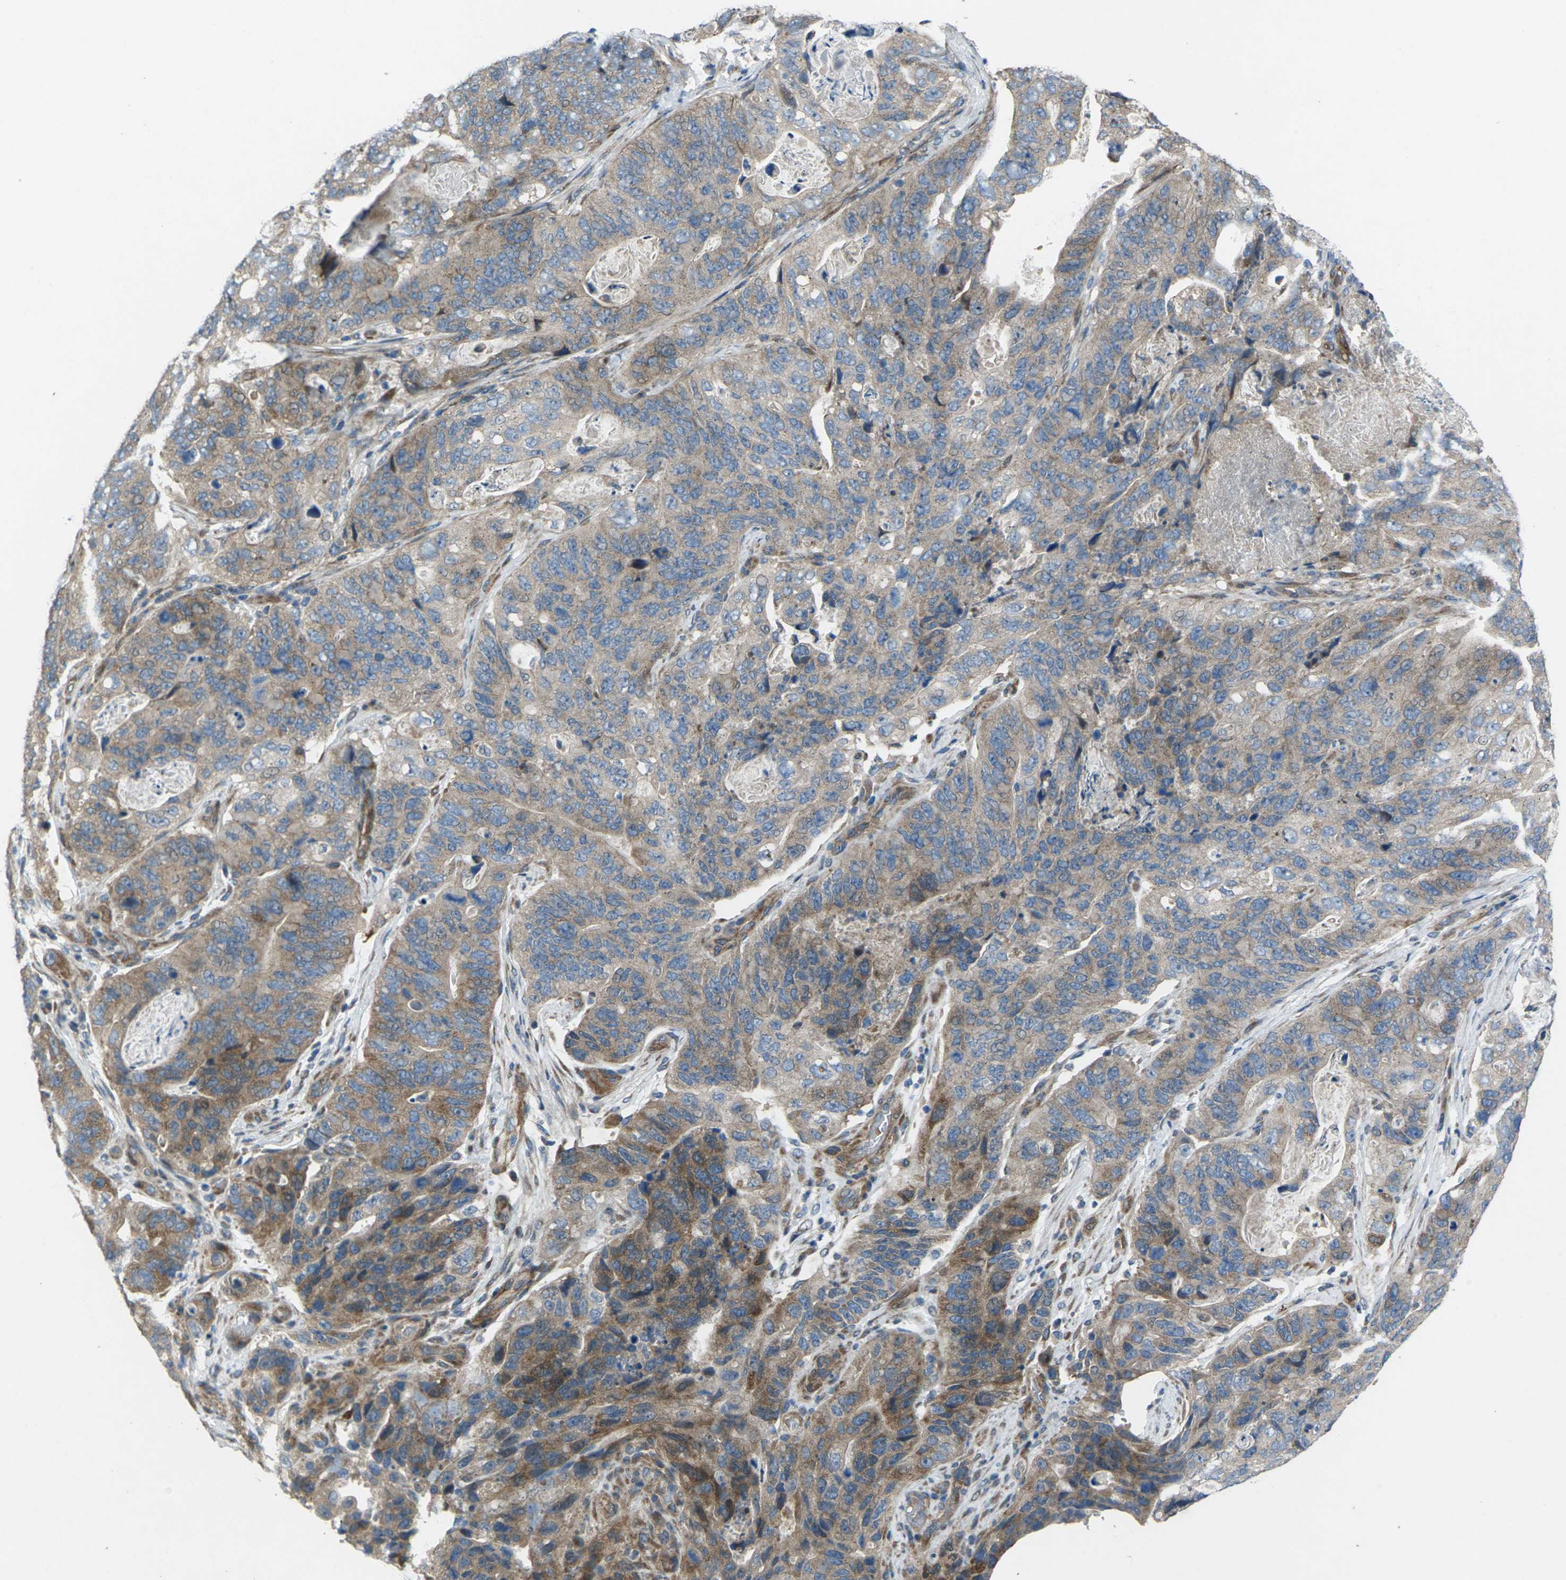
{"staining": {"intensity": "moderate", "quantity": ">75%", "location": "cytoplasmic/membranous"}, "tissue": "stomach cancer", "cell_type": "Tumor cells", "image_type": "cancer", "snomed": [{"axis": "morphology", "description": "Adenocarcinoma, NOS"}, {"axis": "topography", "description": "Stomach"}], "caption": "High-power microscopy captured an immunohistochemistry (IHC) image of adenocarcinoma (stomach), revealing moderate cytoplasmic/membranous staining in approximately >75% of tumor cells. (Stains: DAB in brown, nuclei in blue, Microscopy: brightfield microscopy at high magnification).", "gene": "EDNRA", "patient": {"sex": "female", "age": 89}}